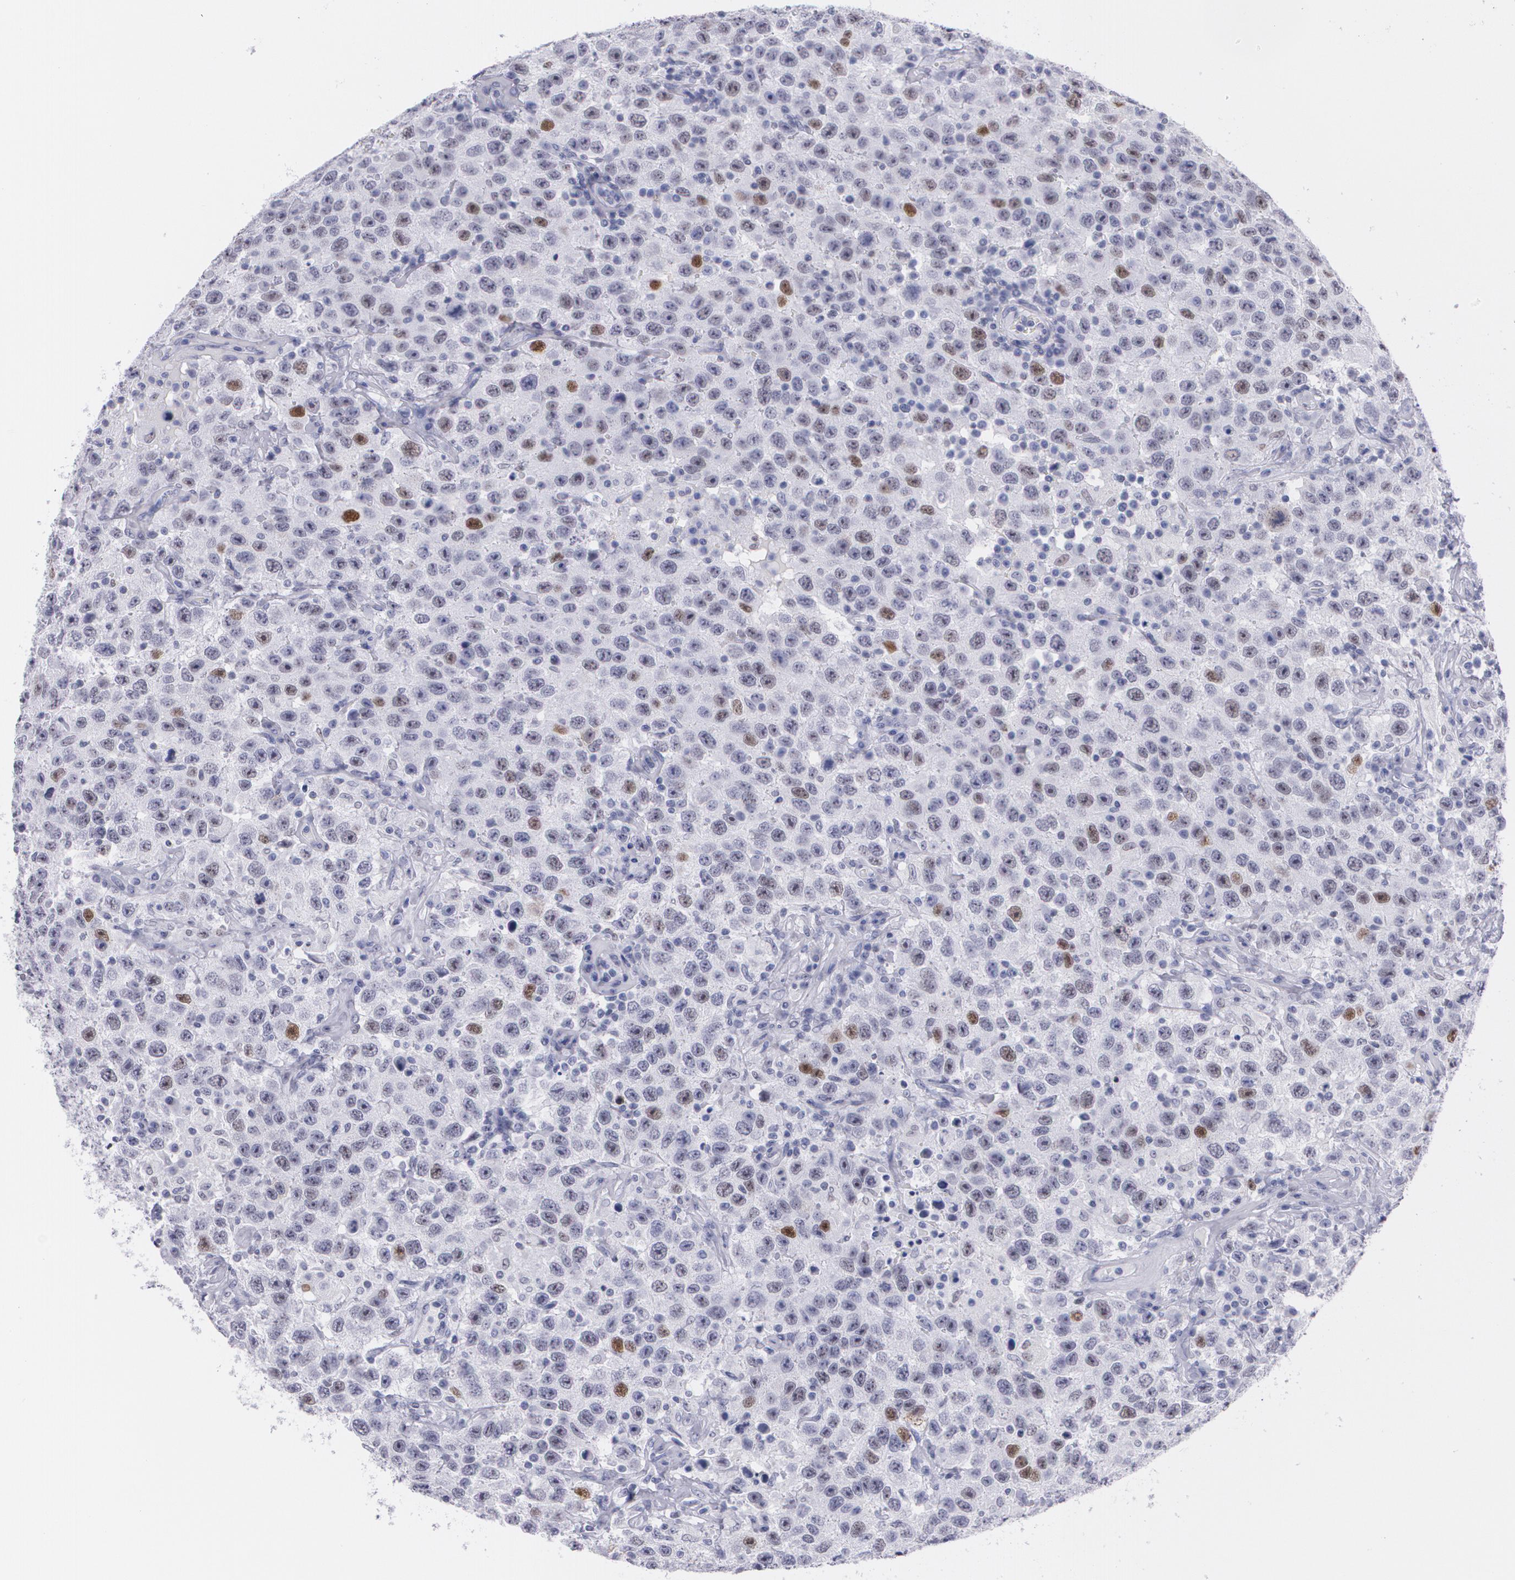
{"staining": {"intensity": "moderate", "quantity": "<25%", "location": "nuclear"}, "tissue": "testis cancer", "cell_type": "Tumor cells", "image_type": "cancer", "snomed": [{"axis": "morphology", "description": "Seminoma, NOS"}, {"axis": "topography", "description": "Testis"}], "caption": "Approximately <25% of tumor cells in human testis cancer demonstrate moderate nuclear protein expression as visualized by brown immunohistochemical staining.", "gene": "TP53", "patient": {"sex": "male", "age": 41}}